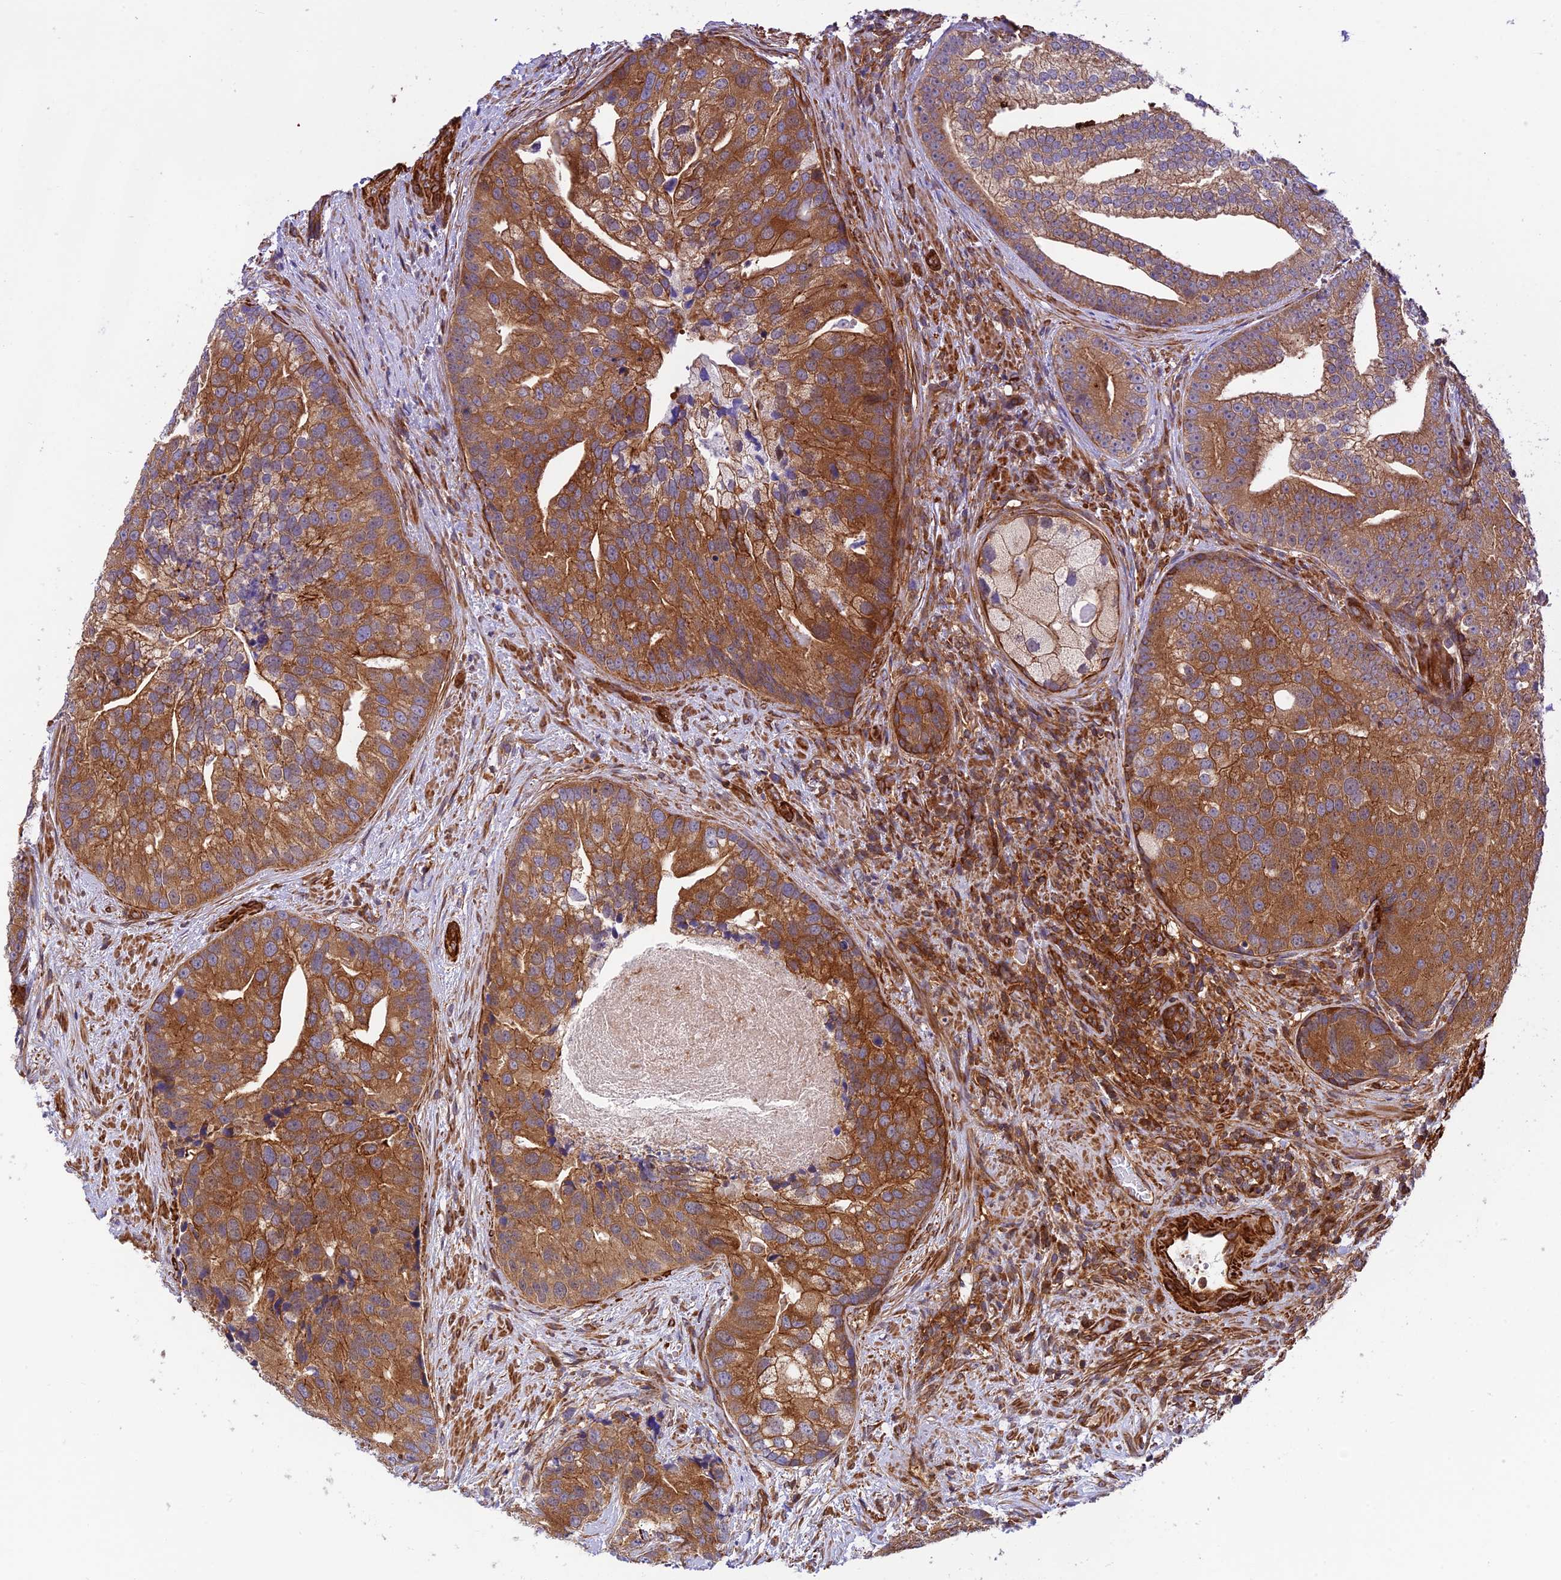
{"staining": {"intensity": "strong", "quantity": "25%-75%", "location": "cytoplasmic/membranous"}, "tissue": "prostate cancer", "cell_type": "Tumor cells", "image_type": "cancer", "snomed": [{"axis": "morphology", "description": "Adenocarcinoma, High grade"}, {"axis": "topography", "description": "Prostate"}], "caption": "A histopathology image of human prostate cancer stained for a protein reveals strong cytoplasmic/membranous brown staining in tumor cells.", "gene": "EVI5L", "patient": {"sex": "male", "age": 62}}